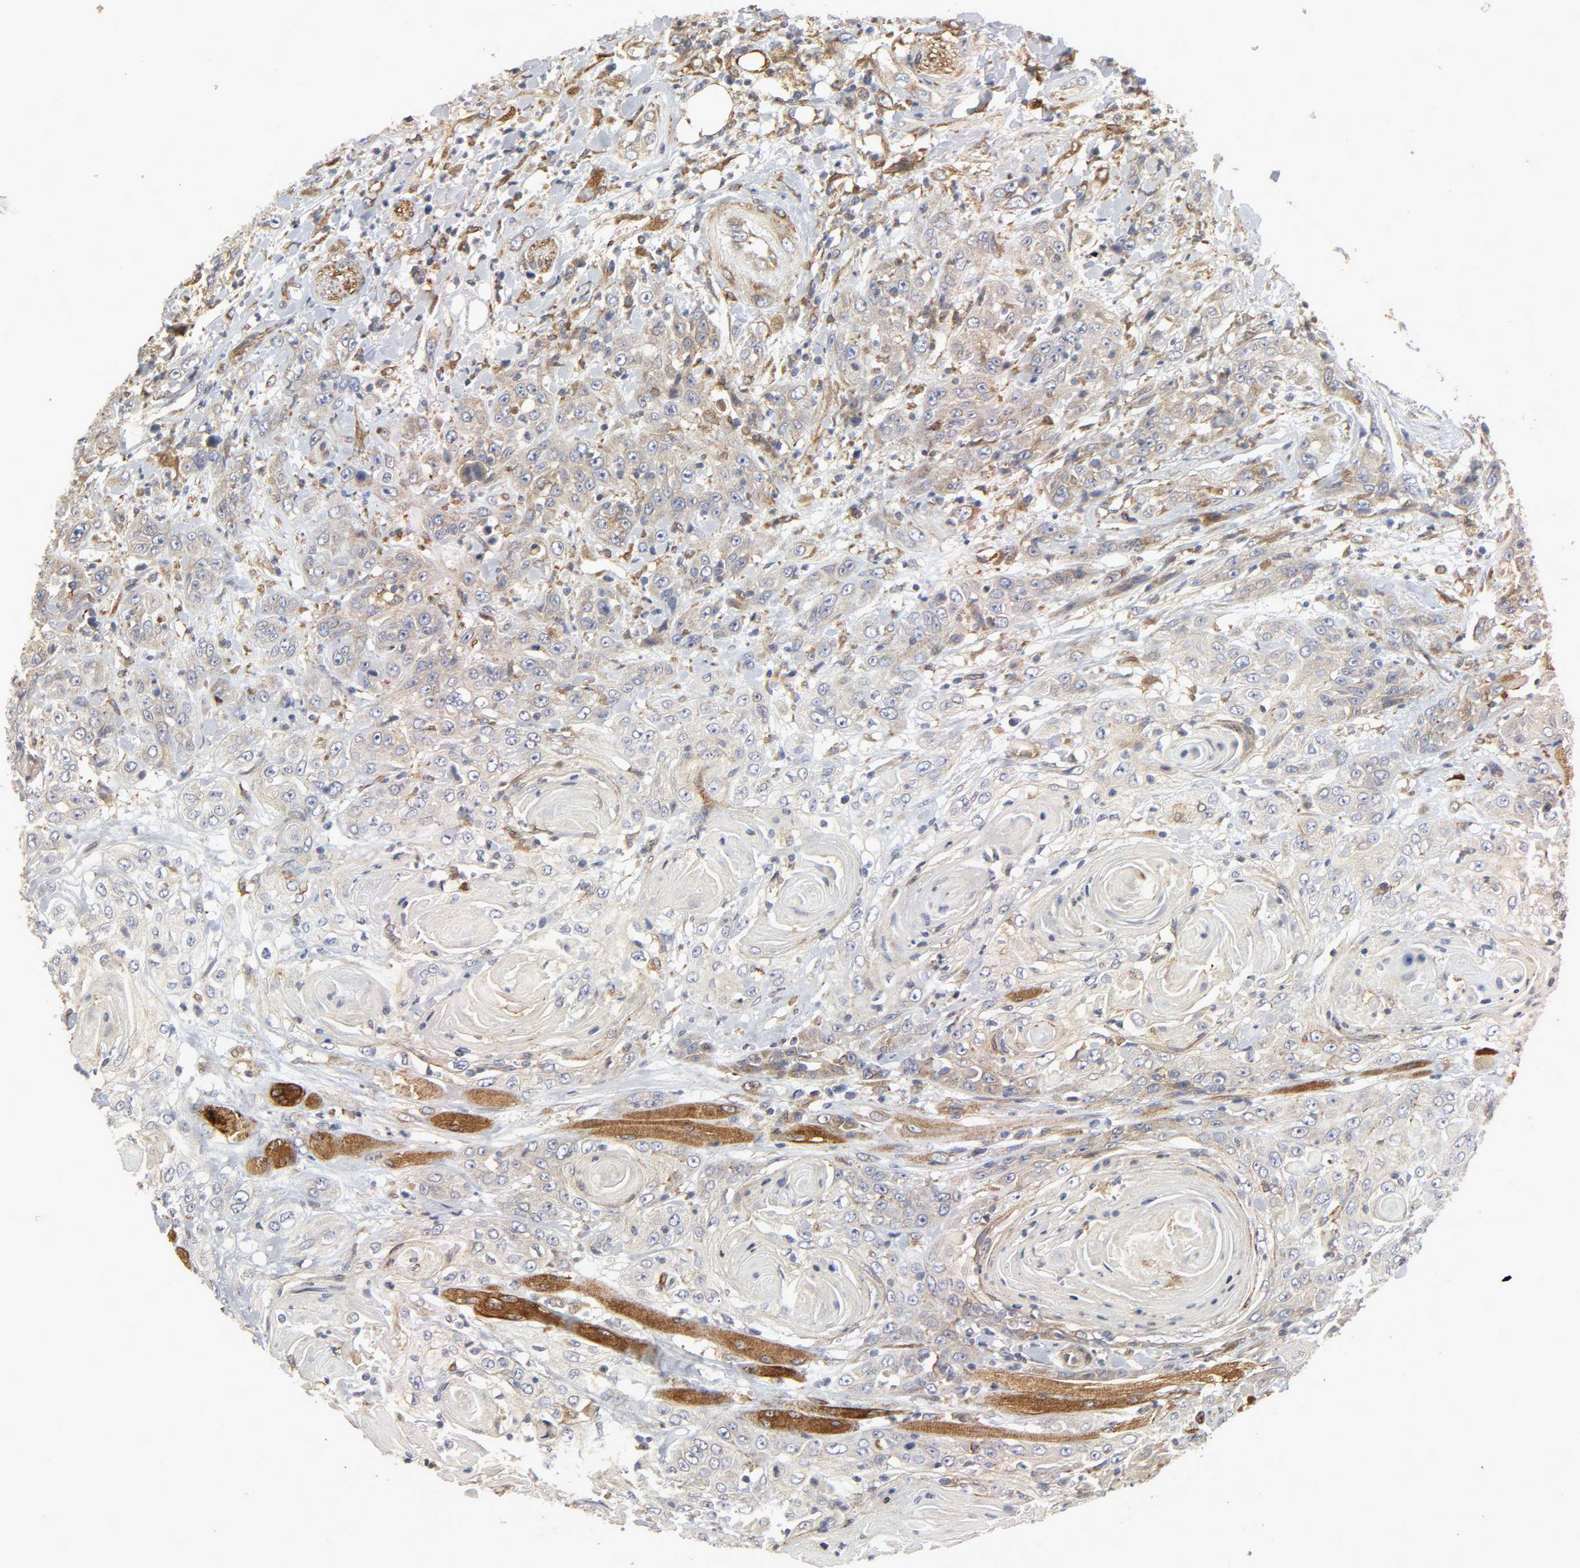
{"staining": {"intensity": "moderate", "quantity": ">75%", "location": "cytoplasmic/membranous"}, "tissue": "head and neck cancer", "cell_type": "Tumor cells", "image_type": "cancer", "snomed": [{"axis": "morphology", "description": "Squamous cell carcinoma, NOS"}, {"axis": "topography", "description": "Head-Neck"}], "caption": "Immunohistochemistry (IHC) histopathology image of neoplastic tissue: human head and neck cancer stained using immunohistochemistry (IHC) demonstrates medium levels of moderate protein expression localized specifically in the cytoplasmic/membranous of tumor cells, appearing as a cytoplasmic/membranous brown color.", "gene": "POR", "patient": {"sex": "female", "age": 84}}